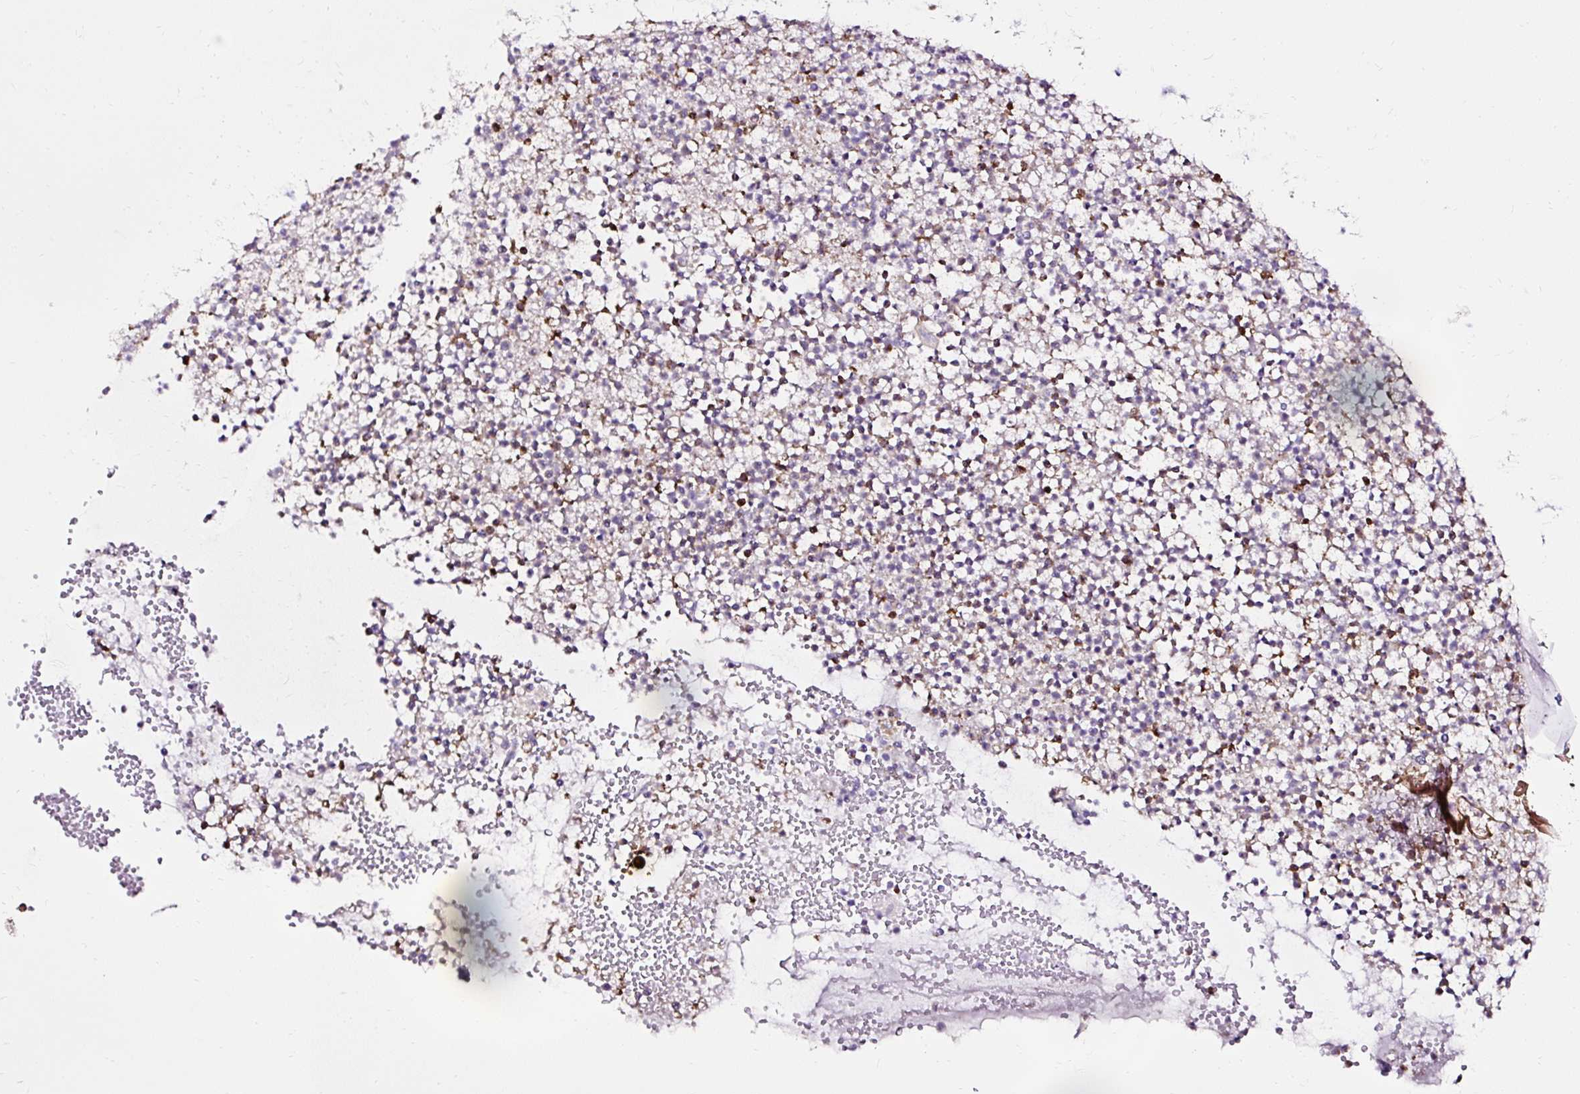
{"staining": {"intensity": "negative", "quantity": "none", "location": "none"}, "tissue": "bronchus", "cell_type": "Respiratory epithelial cells", "image_type": "normal", "snomed": [{"axis": "morphology", "description": "Normal tissue, NOS"}, {"axis": "topography", "description": "Cartilage tissue"}, {"axis": "topography", "description": "Bronchus"}], "caption": "Respiratory epithelial cells are negative for protein expression in normal human bronchus. (DAB (3,3'-diaminobenzidine) immunohistochemistry (IHC), high magnification).", "gene": "SLC7A8", "patient": {"sex": "male", "age": 56}}